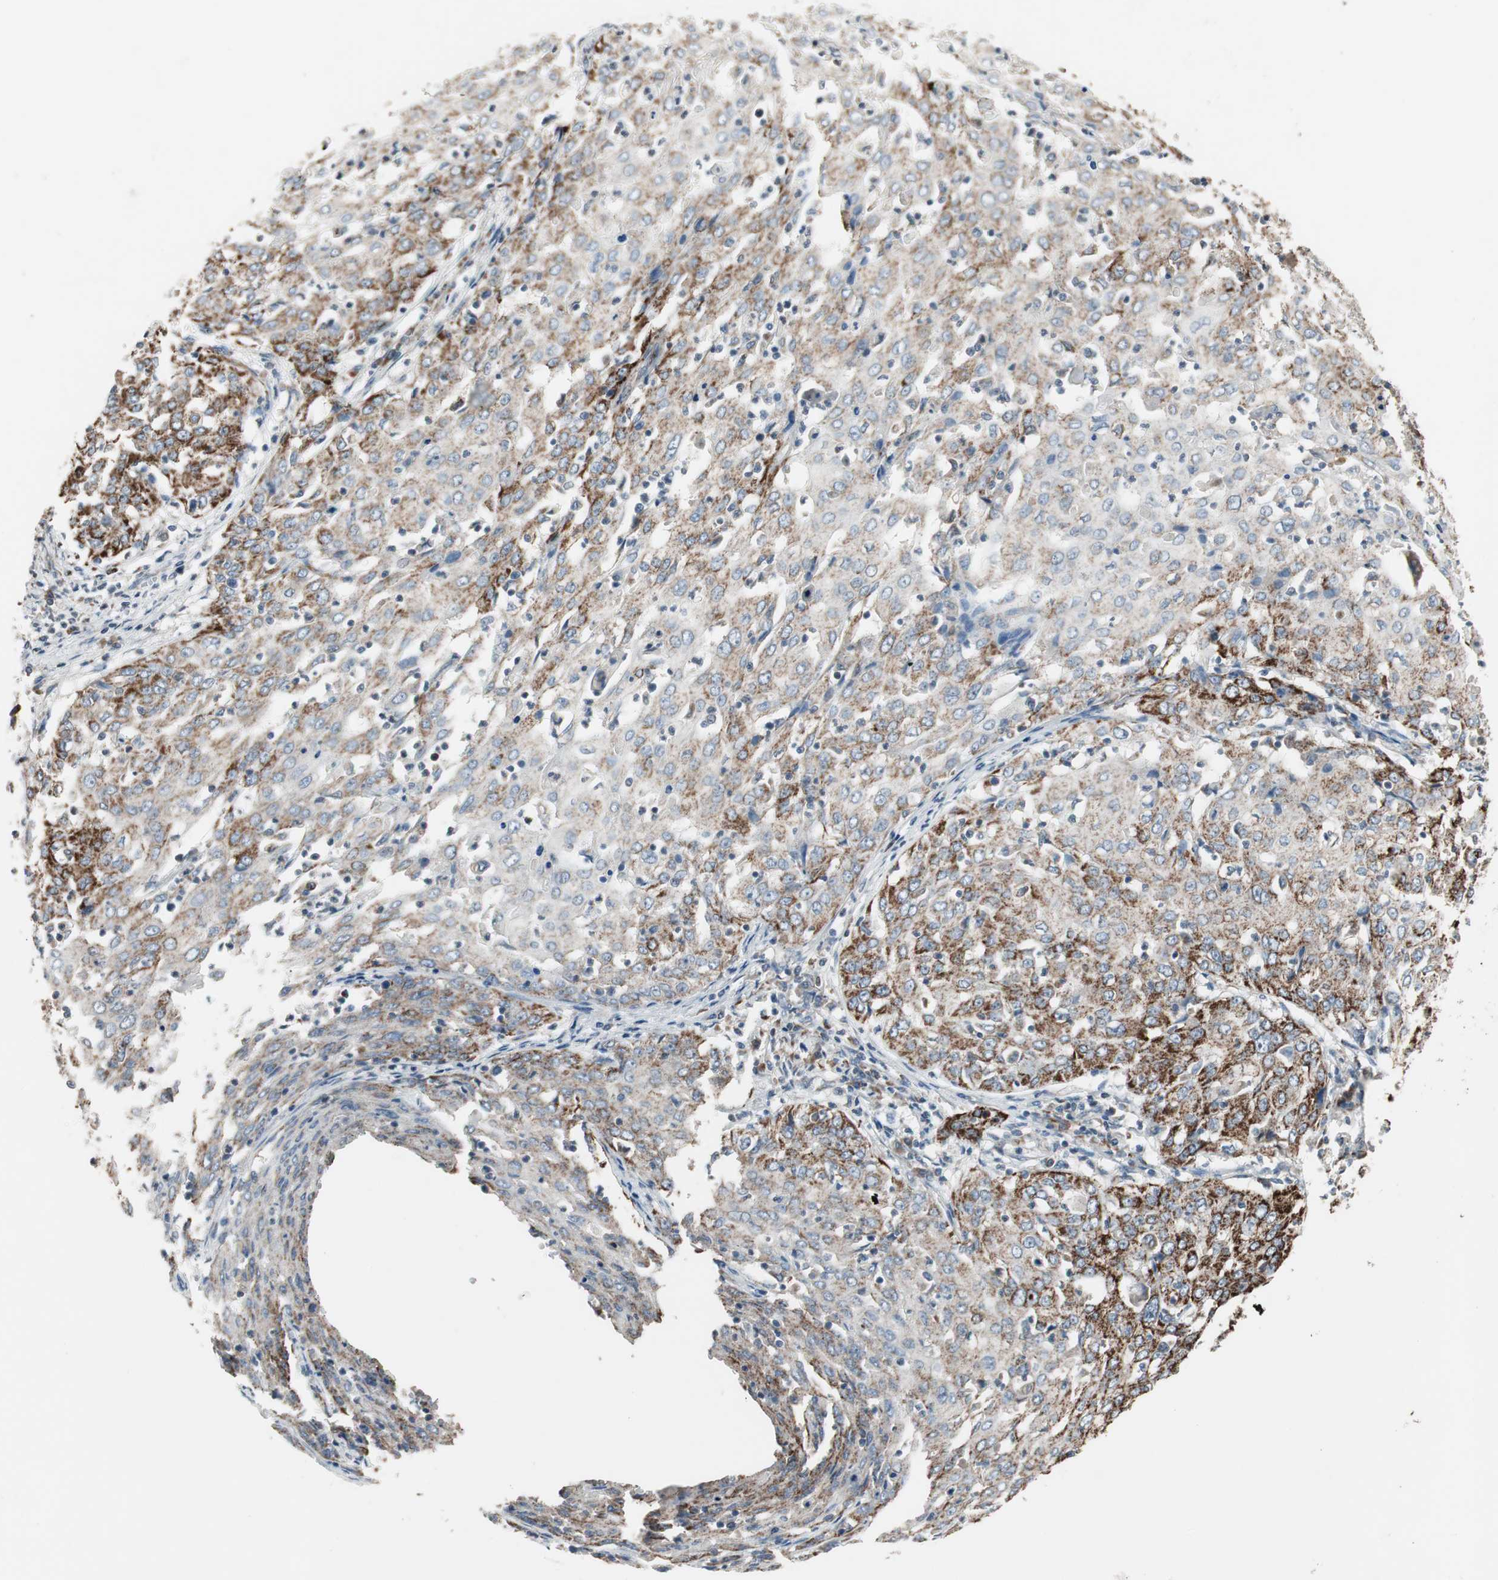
{"staining": {"intensity": "moderate", "quantity": ">75%", "location": "cytoplasmic/membranous"}, "tissue": "cervical cancer", "cell_type": "Tumor cells", "image_type": "cancer", "snomed": [{"axis": "morphology", "description": "Squamous cell carcinoma, NOS"}, {"axis": "topography", "description": "Cervix"}], "caption": "Tumor cells show medium levels of moderate cytoplasmic/membranous expression in about >75% of cells in human squamous cell carcinoma (cervical).", "gene": "CPT1A", "patient": {"sex": "female", "age": 39}}